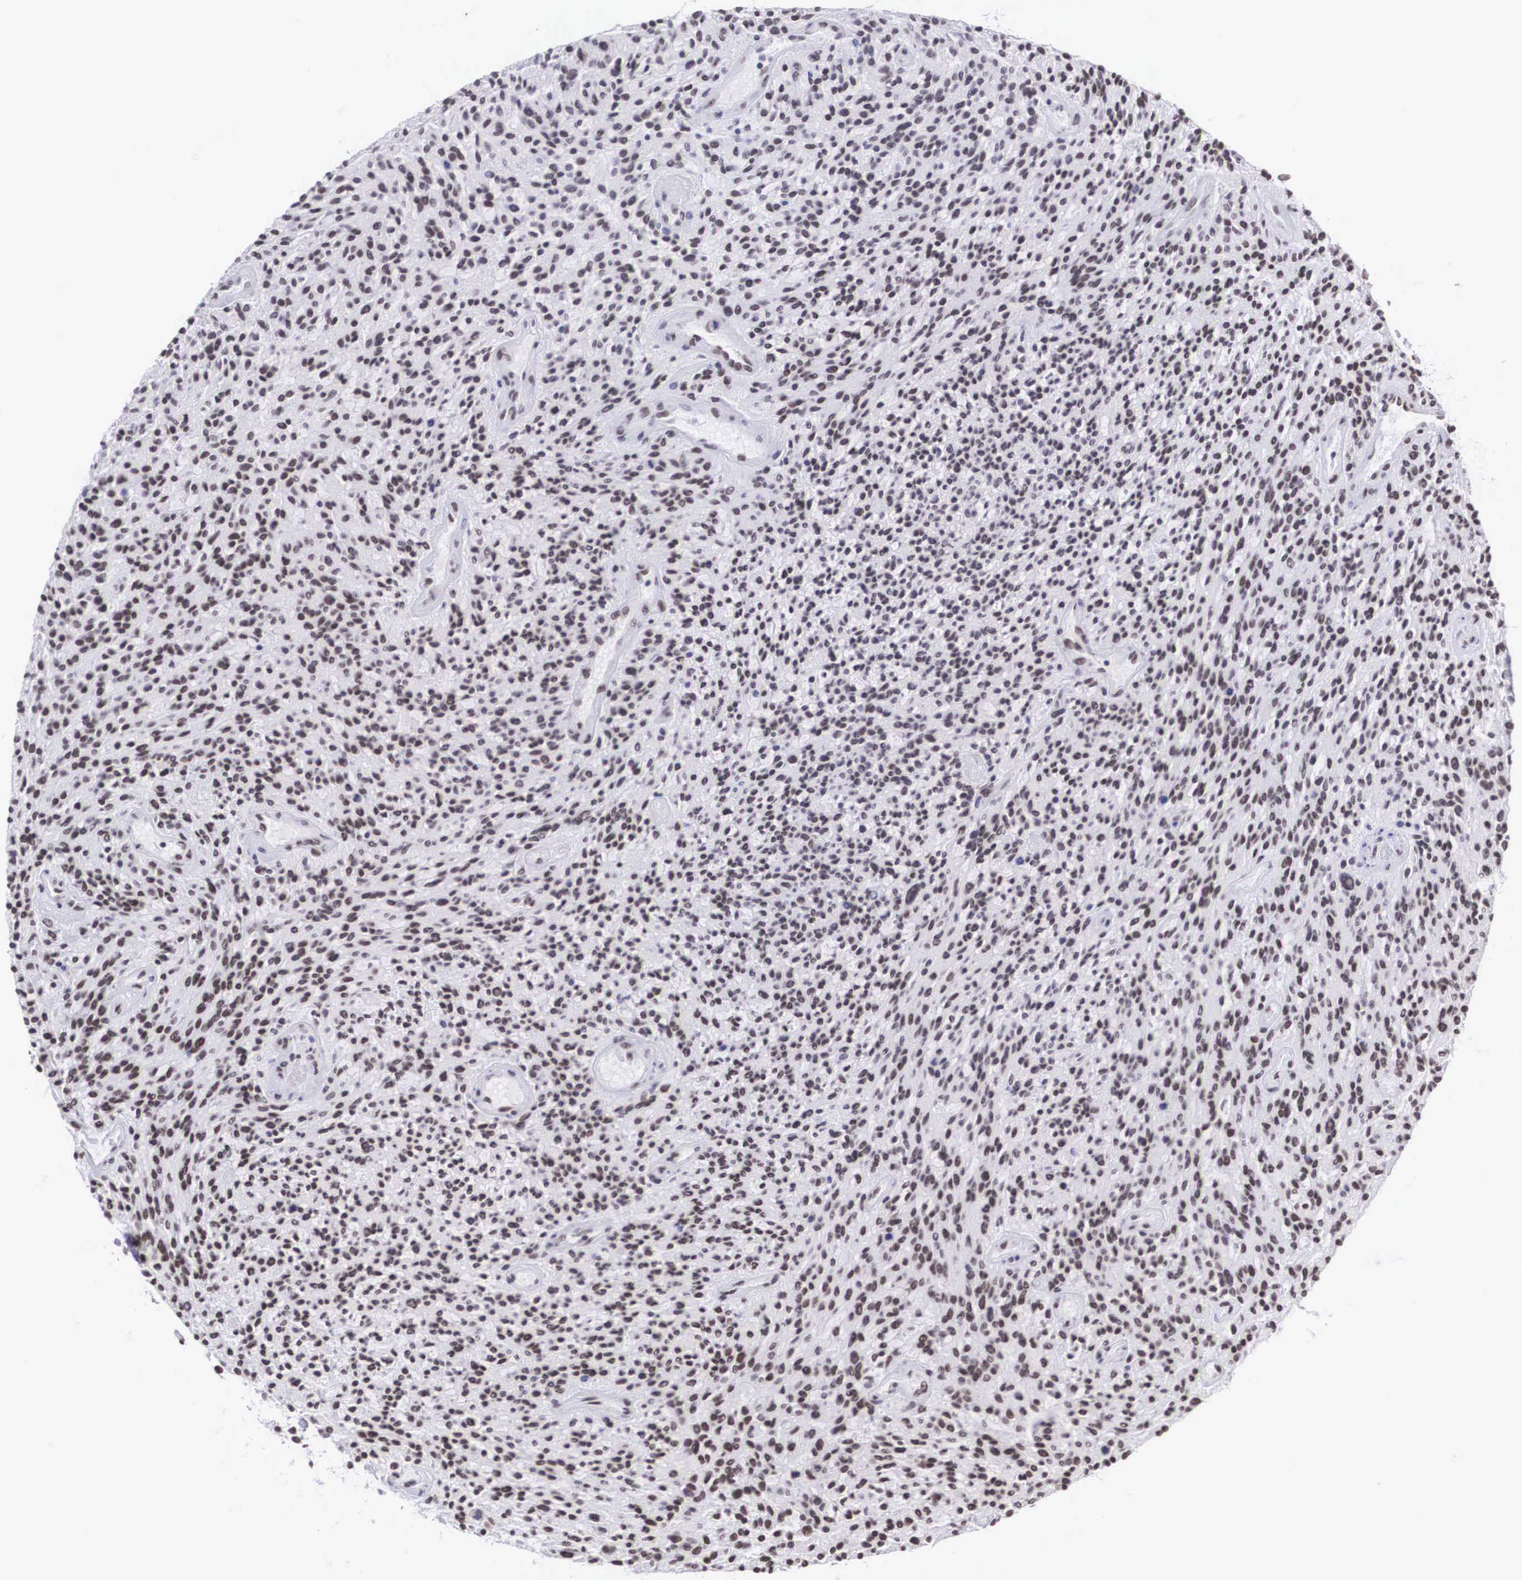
{"staining": {"intensity": "negative", "quantity": "none", "location": "none"}, "tissue": "glioma", "cell_type": "Tumor cells", "image_type": "cancer", "snomed": [{"axis": "morphology", "description": "Glioma, malignant, High grade"}, {"axis": "topography", "description": "Brain"}], "caption": "IHC image of high-grade glioma (malignant) stained for a protein (brown), which reveals no staining in tumor cells.", "gene": "CSTF2", "patient": {"sex": "female", "age": 13}}